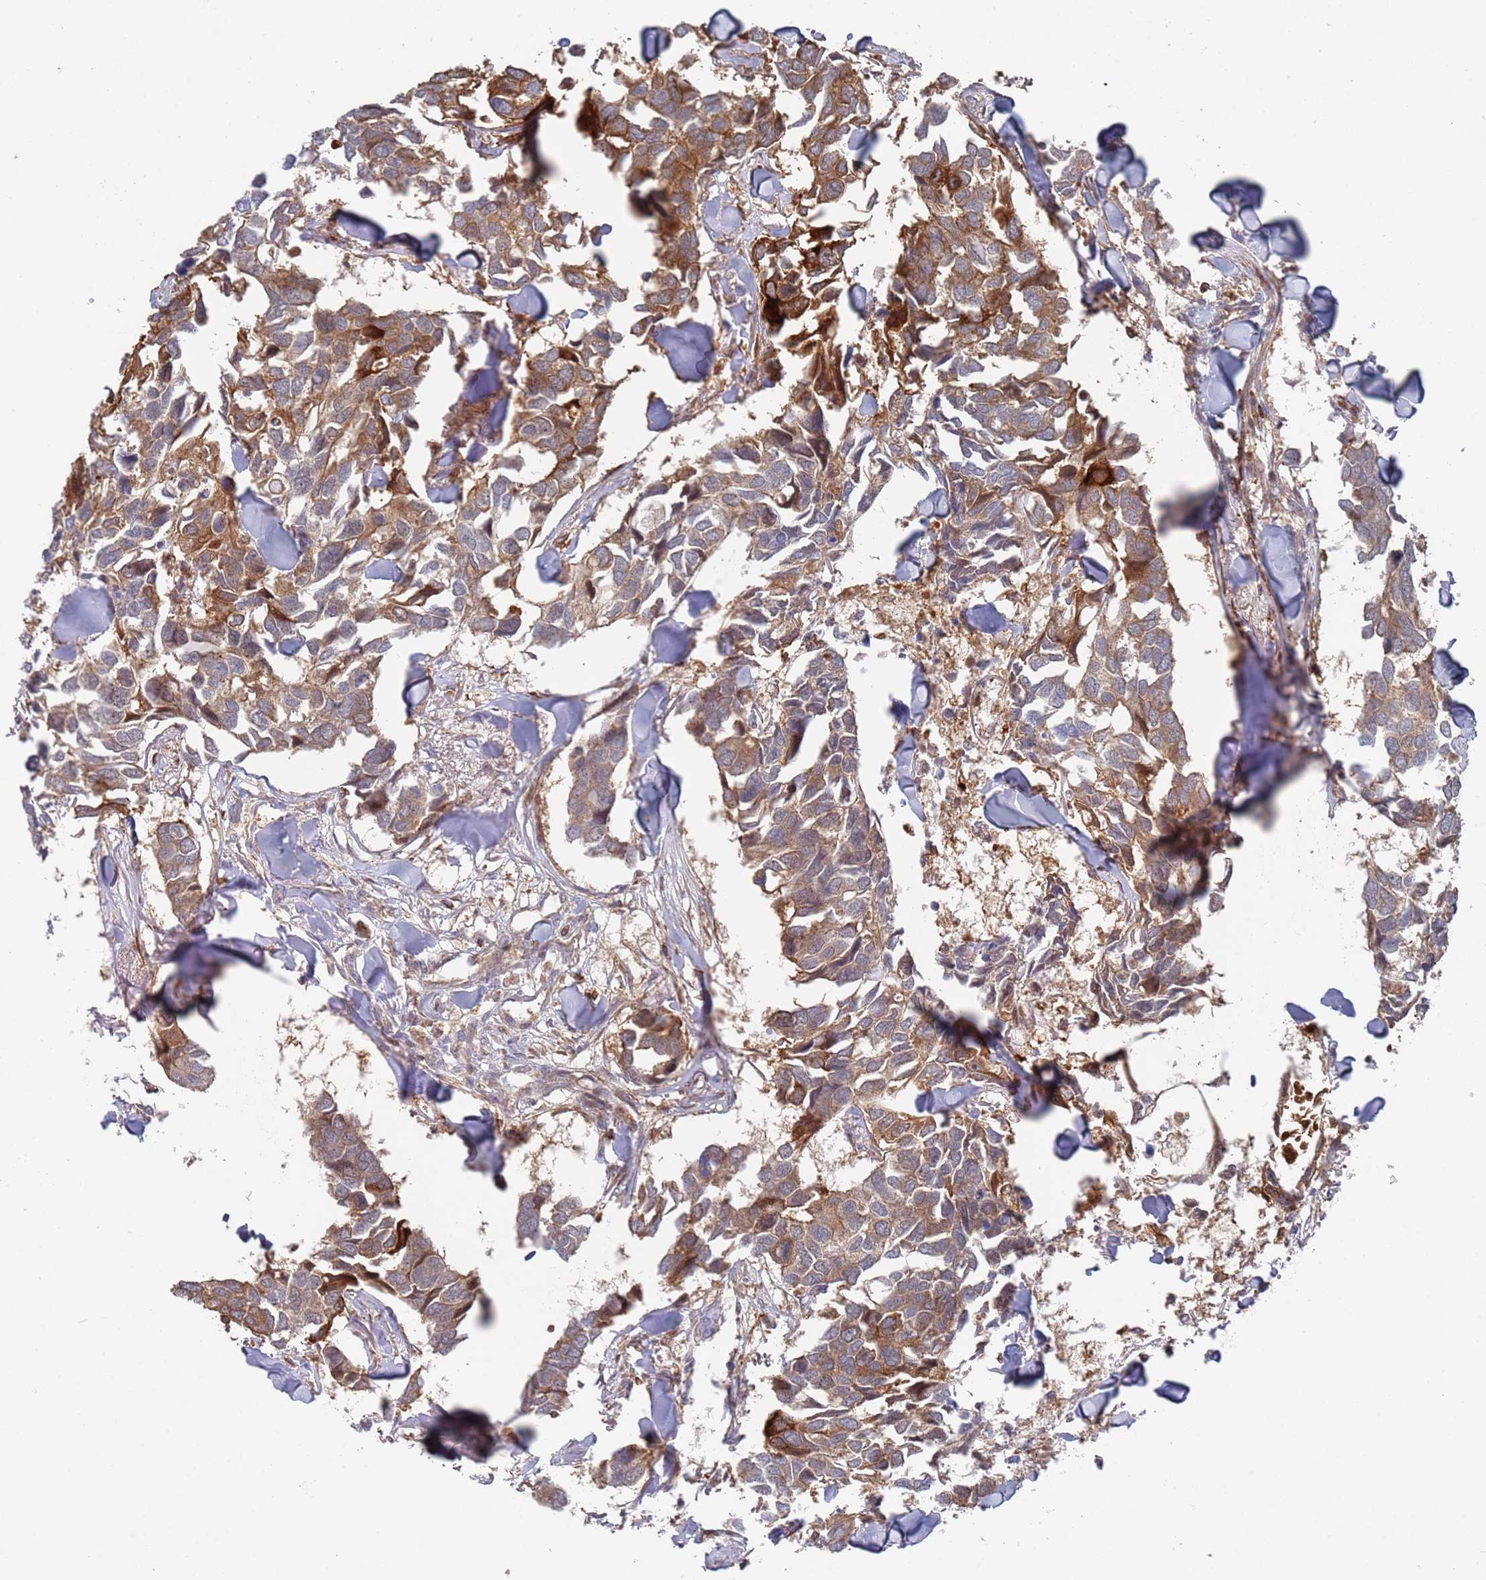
{"staining": {"intensity": "strong", "quantity": "<25%", "location": "cytoplasmic/membranous"}, "tissue": "breast cancer", "cell_type": "Tumor cells", "image_type": "cancer", "snomed": [{"axis": "morphology", "description": "Duct carcinoma"}, {"axis": "topography", "description": "Breast"}], "caption": "Immunohistochemical staining of human breast cancer displays strong cytoplasmic/membranous protein expression in approximately <25% of tumor cells.", "gene": "DDX60", "patient": {"sex": "female", "age": 83}}